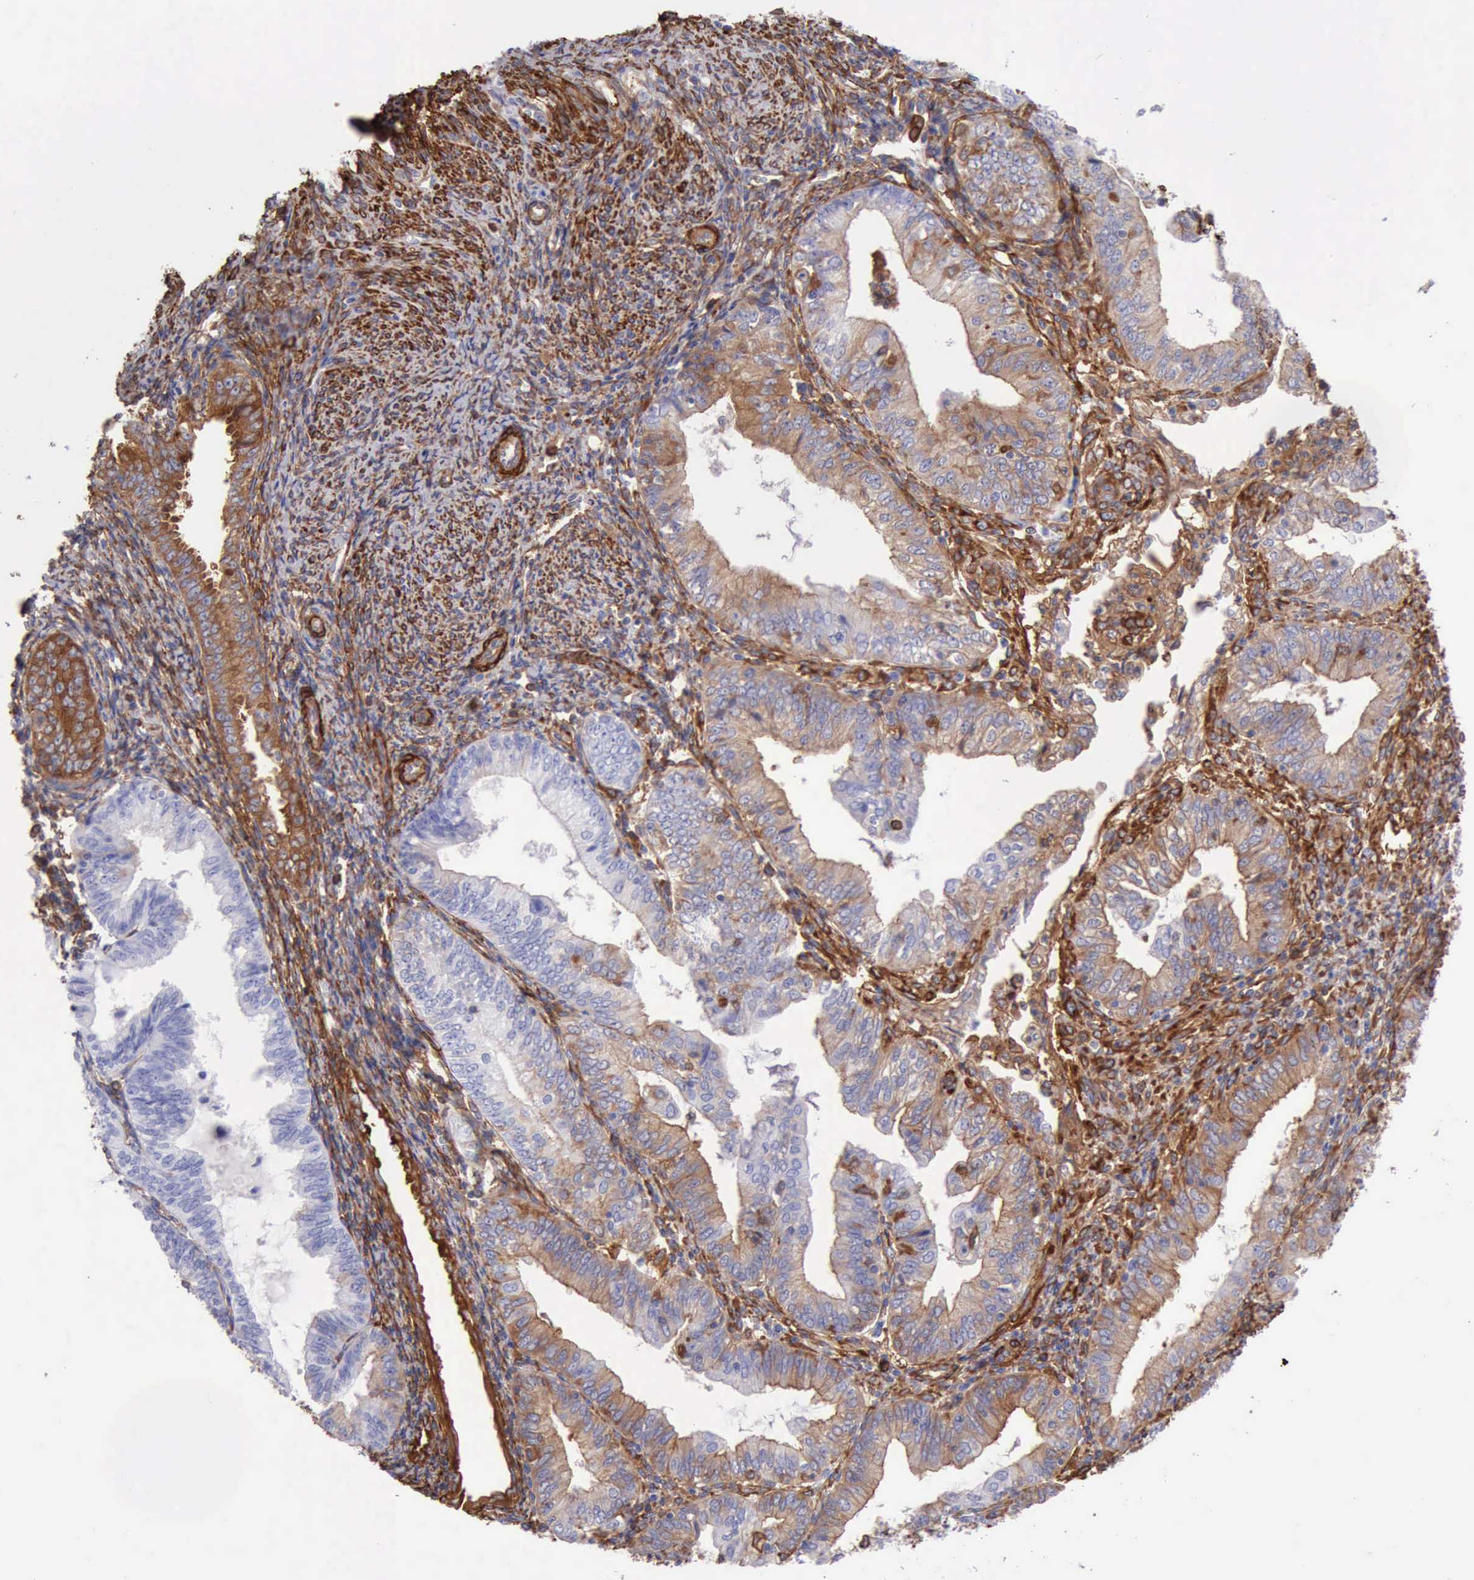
{"staining": {"intensity": "moderate", "quantity": "25%-75%", "location": "cytoplasmic/membranous"}, "tissue": "endometrial cancer", "cell_type": "Tumor cells", "image_type": "cancer", "snomed": [{"axis": "morphology", "description": "Adenocarcinoma, NOS"}, {"axis": "topography", "description": "Endometrium"}], "caption": "A histopathology image of human endometrial cancer stained for a protein shows moderate cytoplasmic/membranous brown staining in tumor cells.", "gene": "FLNA", "patient": {"sex": "female", "age": 55}}